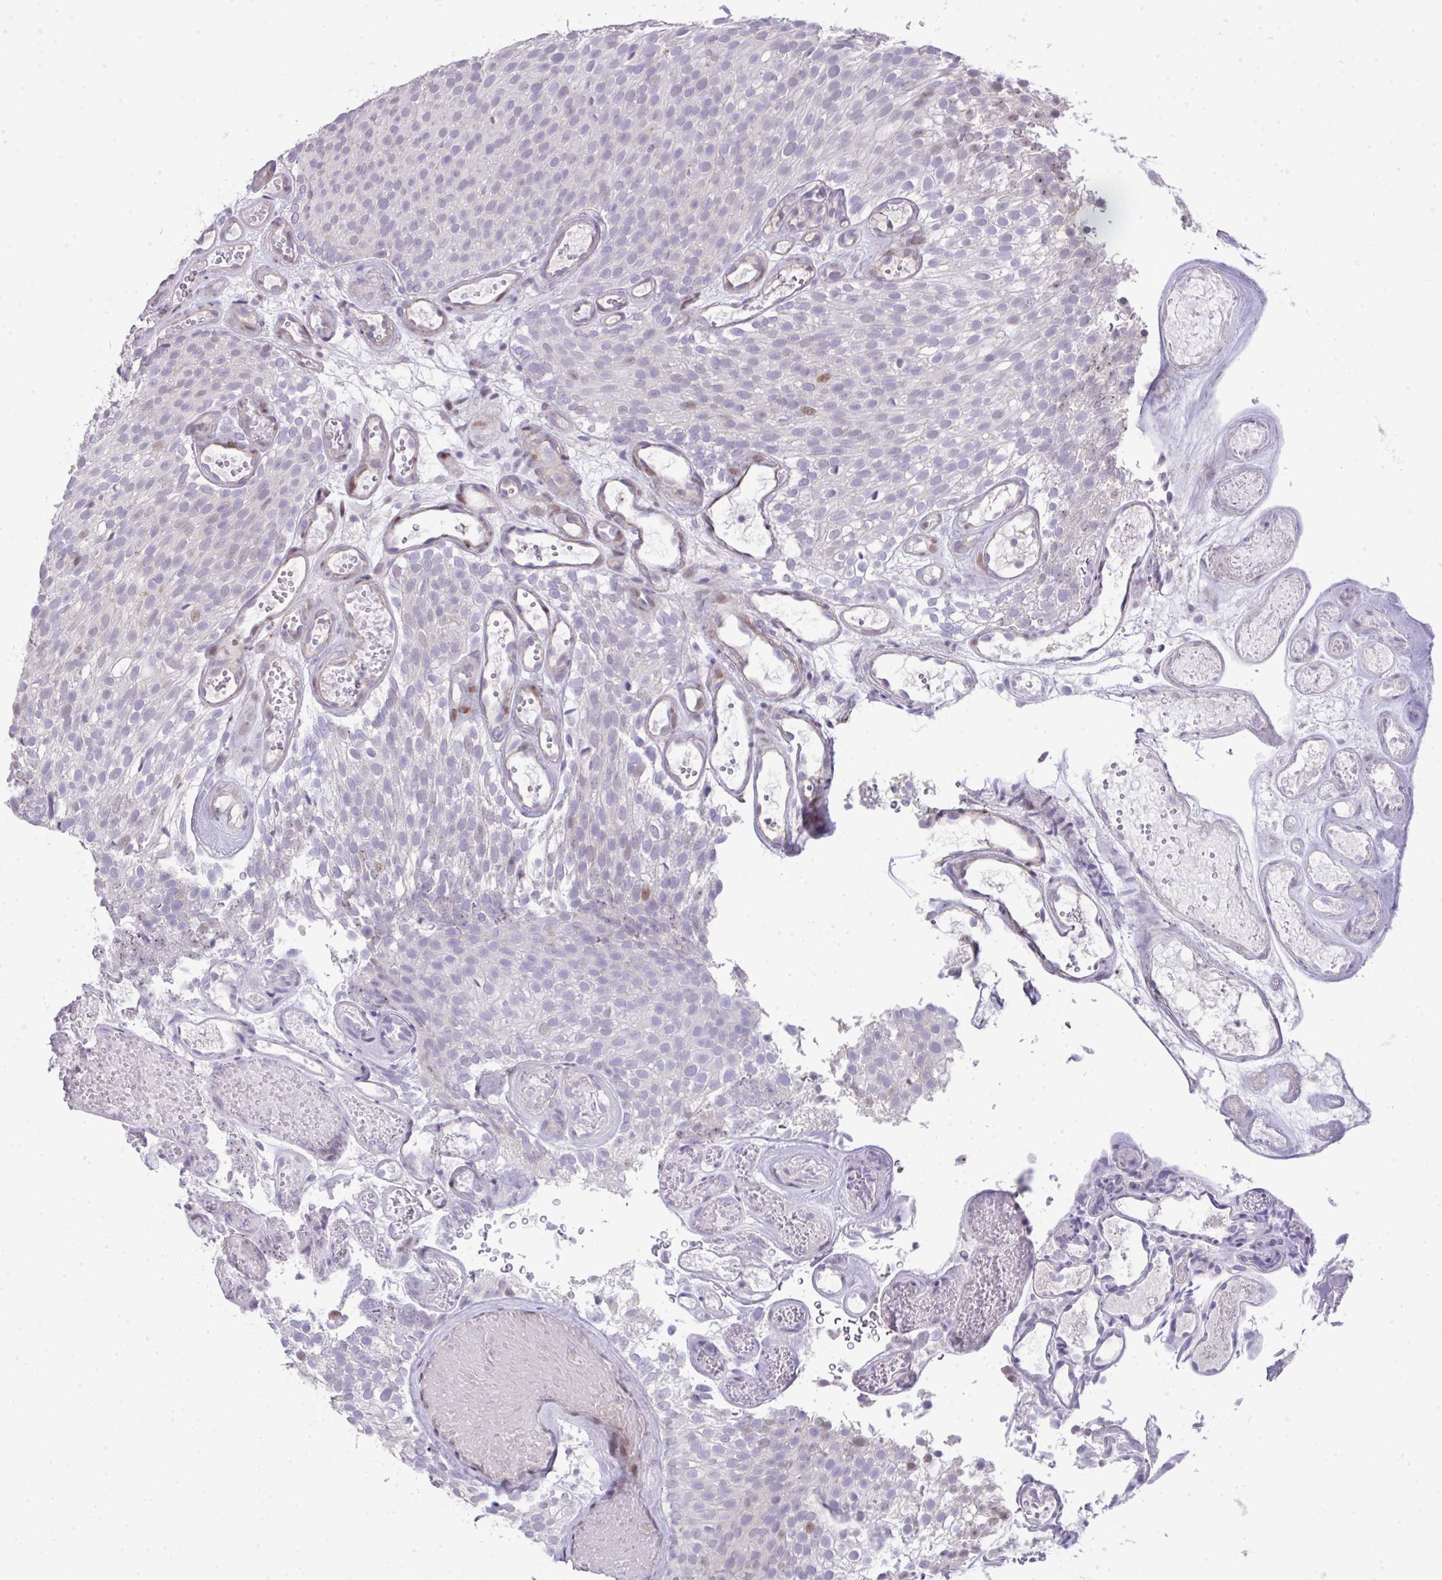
{"staining": {"intensity": "moderate", "quantity": "<25%", "location": "nuclear"}, "tissue": "urothelial cancer", "cell_type": "Tumor cells", "image_type": "cancer", "snomed": [{"axis": "morphology", "description": "Urothelial carcinoma, Low grade"}, {"axis": "topography", "description": "Urinary bladder"}], "caption": "A low amount of moderate nuclear positivity is present in approximately <25% of tumor cells in urothelial cancer tissue. (DAB (3,3'-diaminobenzidine) = brown stain, brightfield microscopy at high magnification).", "gene": "GALNT16", "patient": {"sex": "male", "age": 78}}